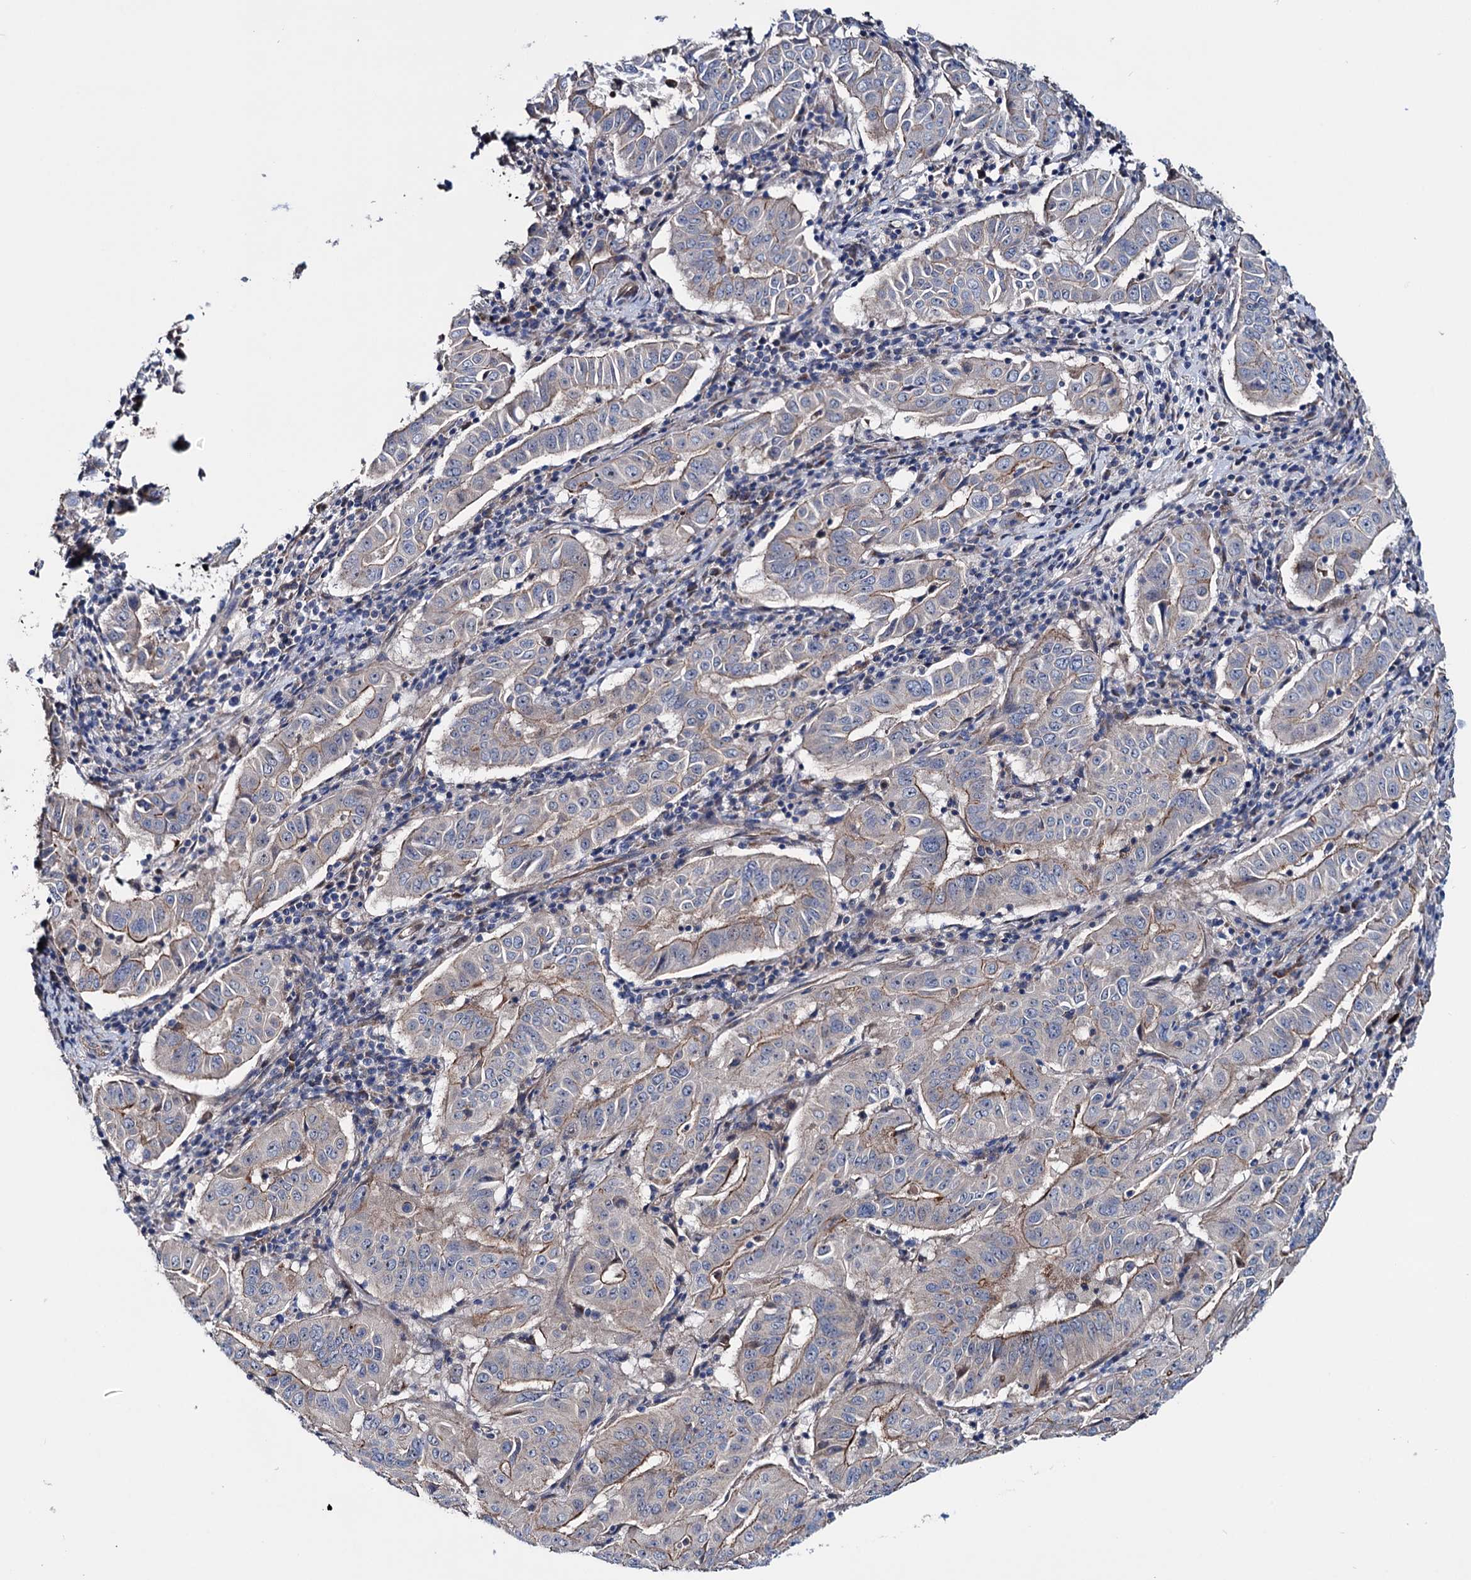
{"staining": {"intensity": "moderate", "quantity": "25%-75%", "location": "cytoplasmic/membranous"}, "tissue": "pancreatic cancer", "cell_type": "Tumor cells", "image_type": "cancer", "snomed": [{"axis": "morphology", "description": "Adenocarcinoma, NOS"}, {"axis": "topography", "description": "Pancreas"}], "caption": "Immunohistochemistry (IHC) of human adenocarcinoma (pancreatic) reveals medium levels of moderate cytoplasmic/membranous staining in approximately 25%-75% of tumor cells.", "gene": "EYA4", "patient": {"sex": "male", "age": 63}}